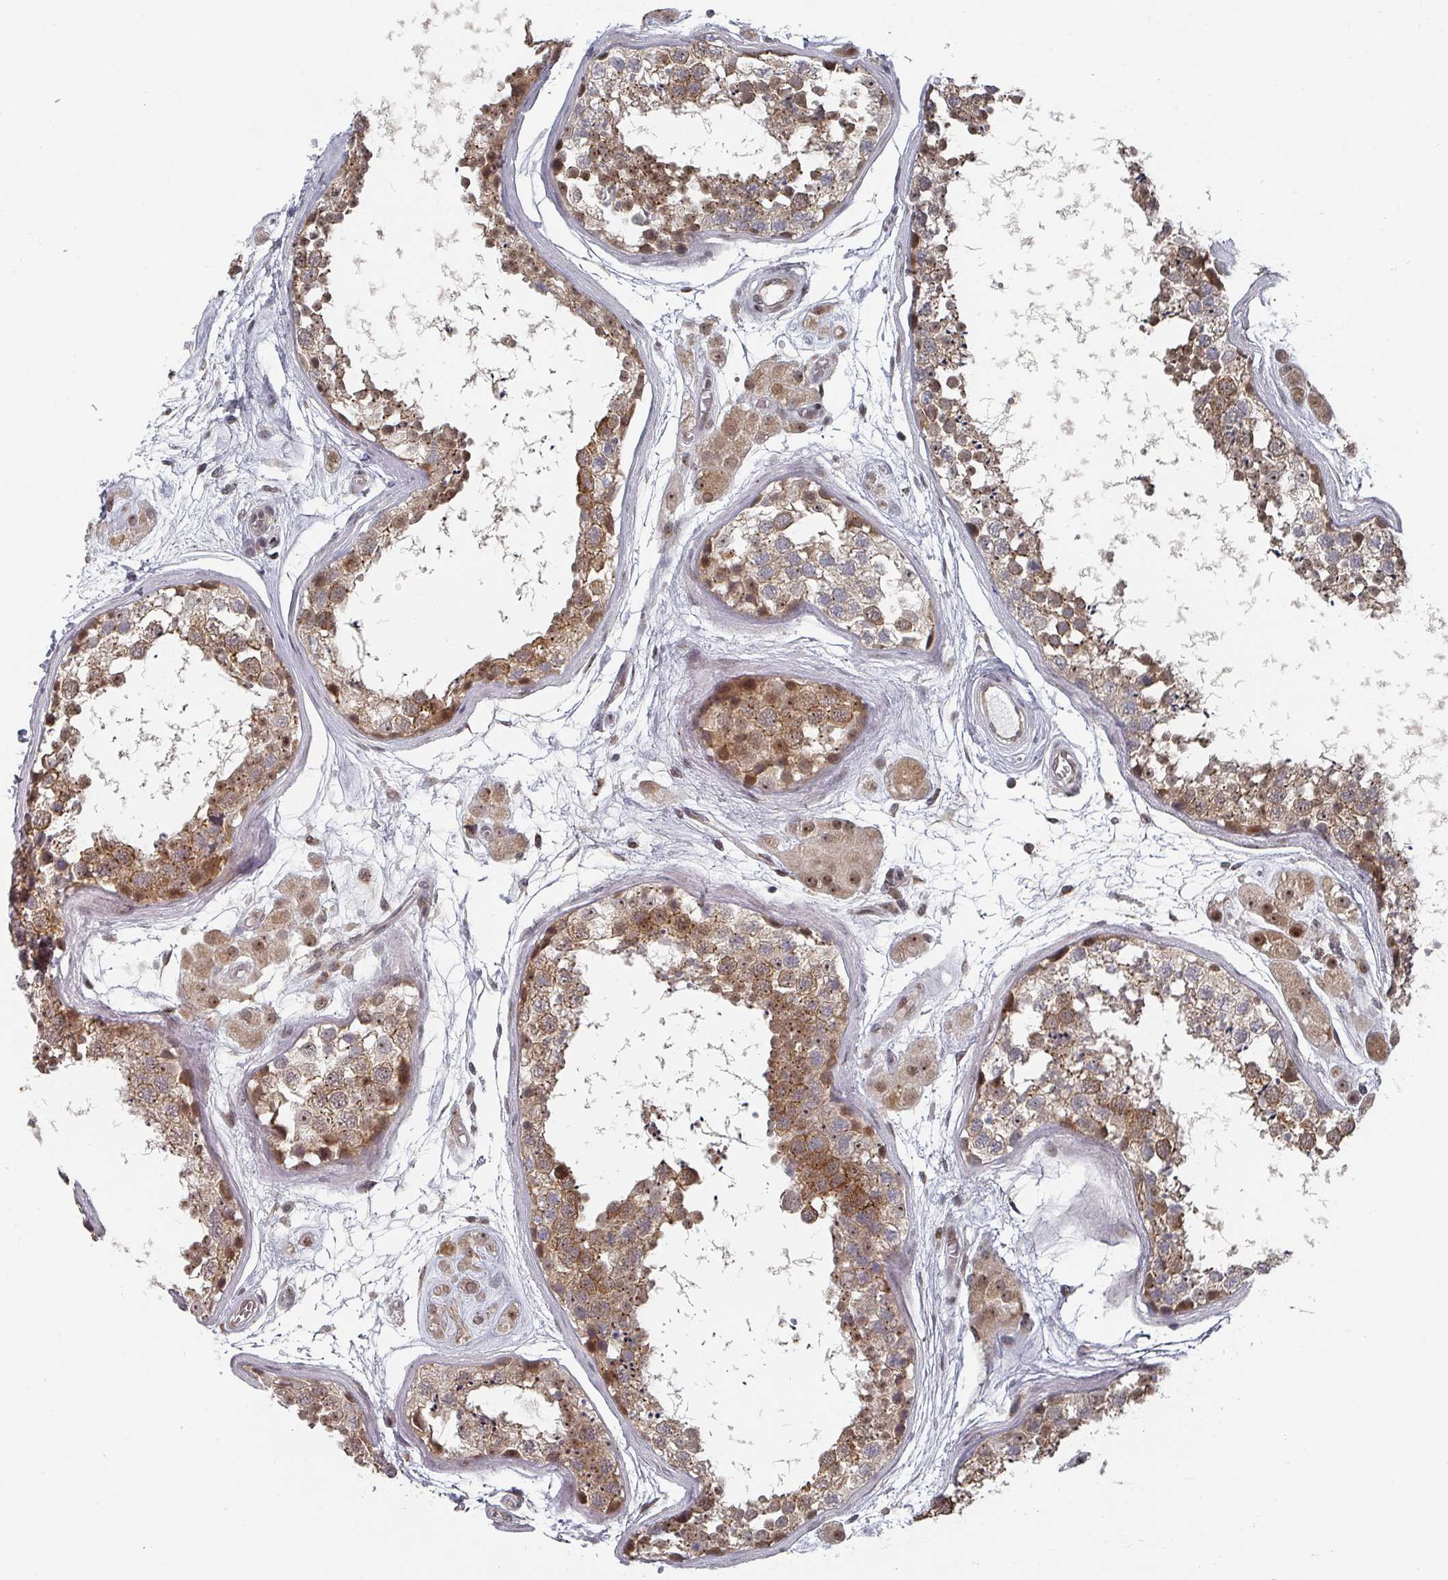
{"staining": {"intensity": "moderate", "quantity": ">75%", "location": "cytoplasmic/membranous"}, "tissue": "testis", "cell_type": "Cells in seminiferous ducts", "image_type": "normal", "snomed": [{"axis": "morphology", "description": "Normal tissue, NOS"}, {"axis": "topography", "description": "Testis"}], "caption": "Protein staining of unremarkable testis displays moderate cytoplasmic/membranous positivity in about >75% of cells in seminiferous ducts. (DAB (3,3'-diaminobenzidine) IHC, brown staining for protein, blue staining for nuclei).", "gene": "KIF1C", "patient": {"sex": "male", "age": 56}}